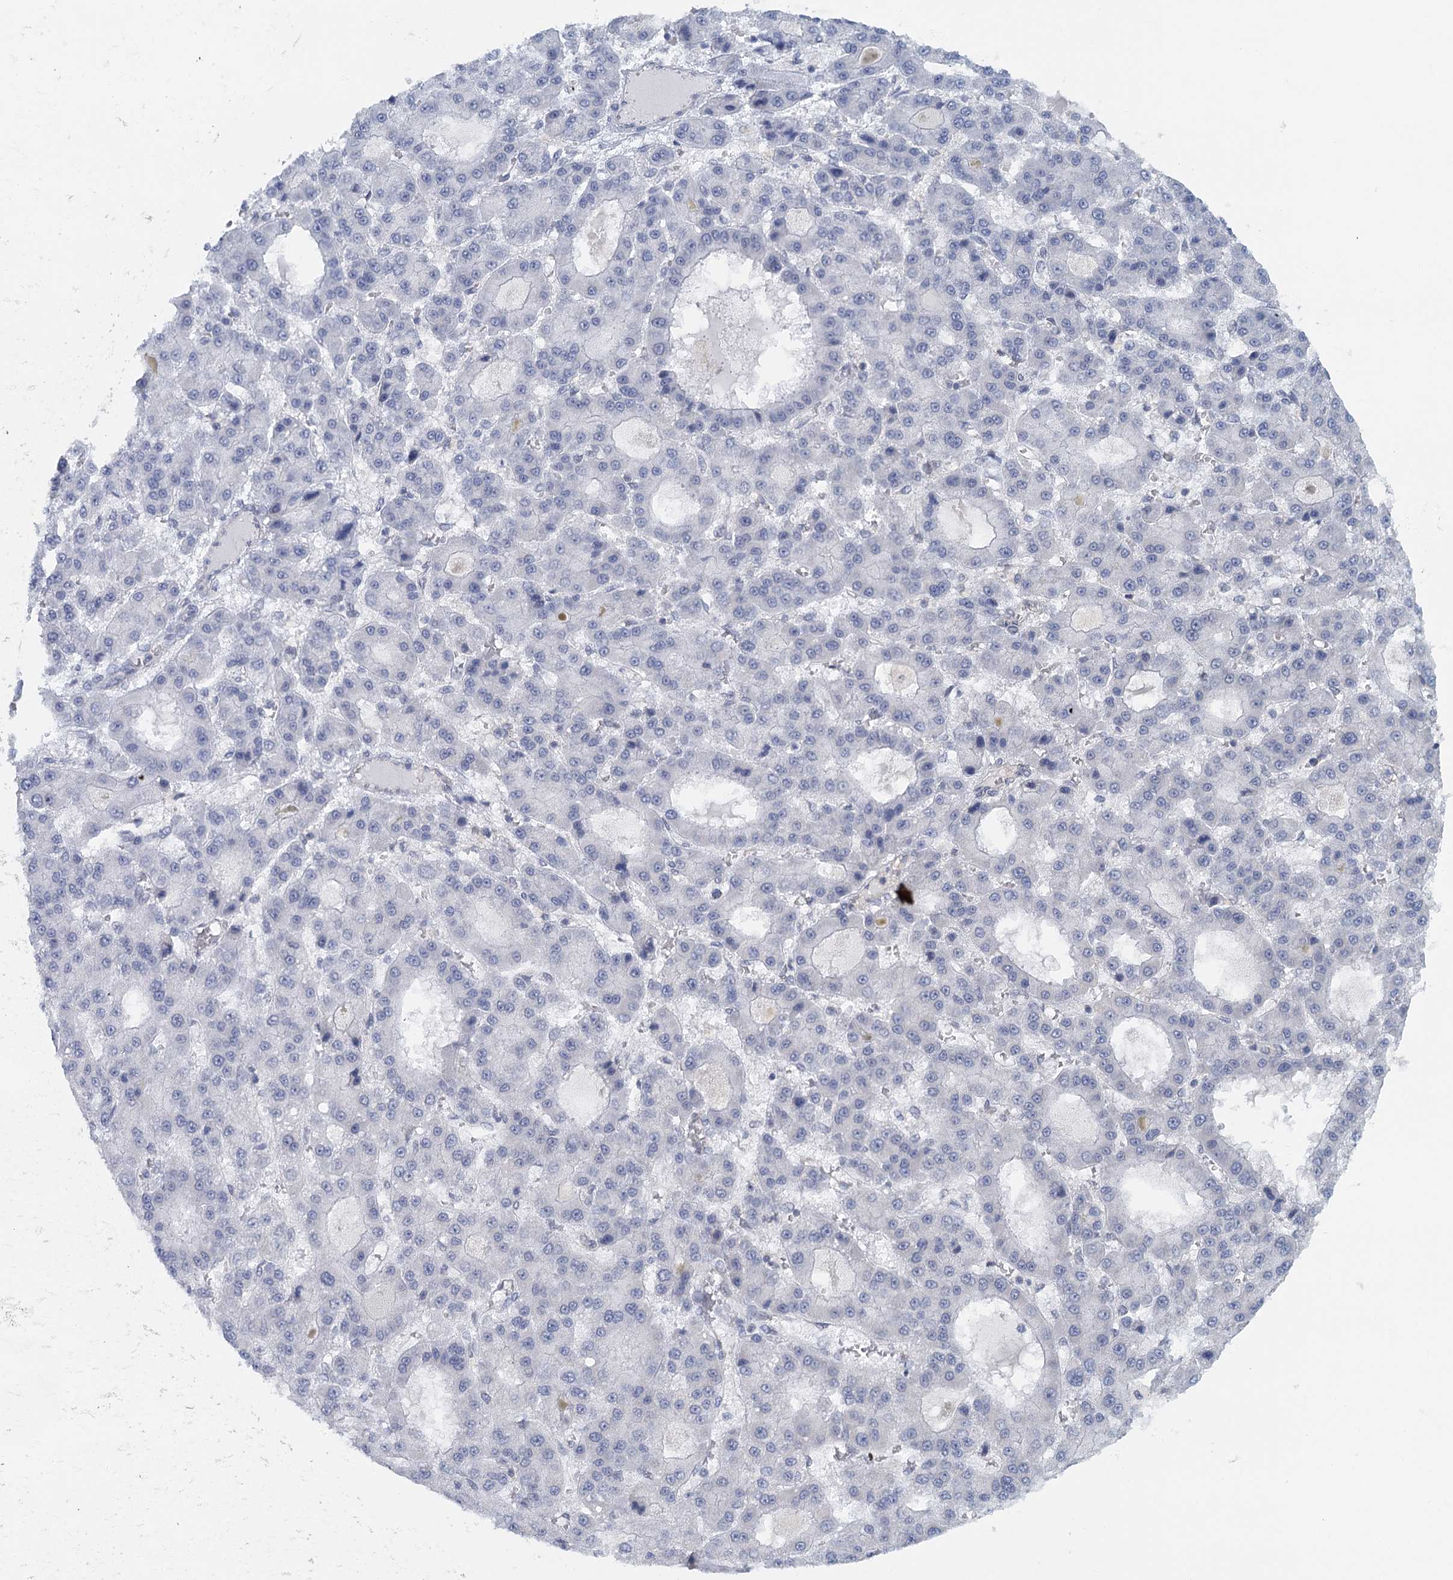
{"staining": {"intensity": "negative", "quantity": "none", "location": "none"}, "tissue": "liver cancer", "cell_type": "Tumor cells", "image_type": "cancer", "snomed": [{"axis": "morphology", "description": "Carcinoma, Hepatocellular, NOS"}, {"axis": "topography", "description": "Liver"}], "caption": "This is a photomicrograph of immunohistochemistry (IHC) staining of liver cancer, which shows no expression in tumor cells.", "gene": "TAS2R42", "patient": {"sex": "male", "age": 70}}